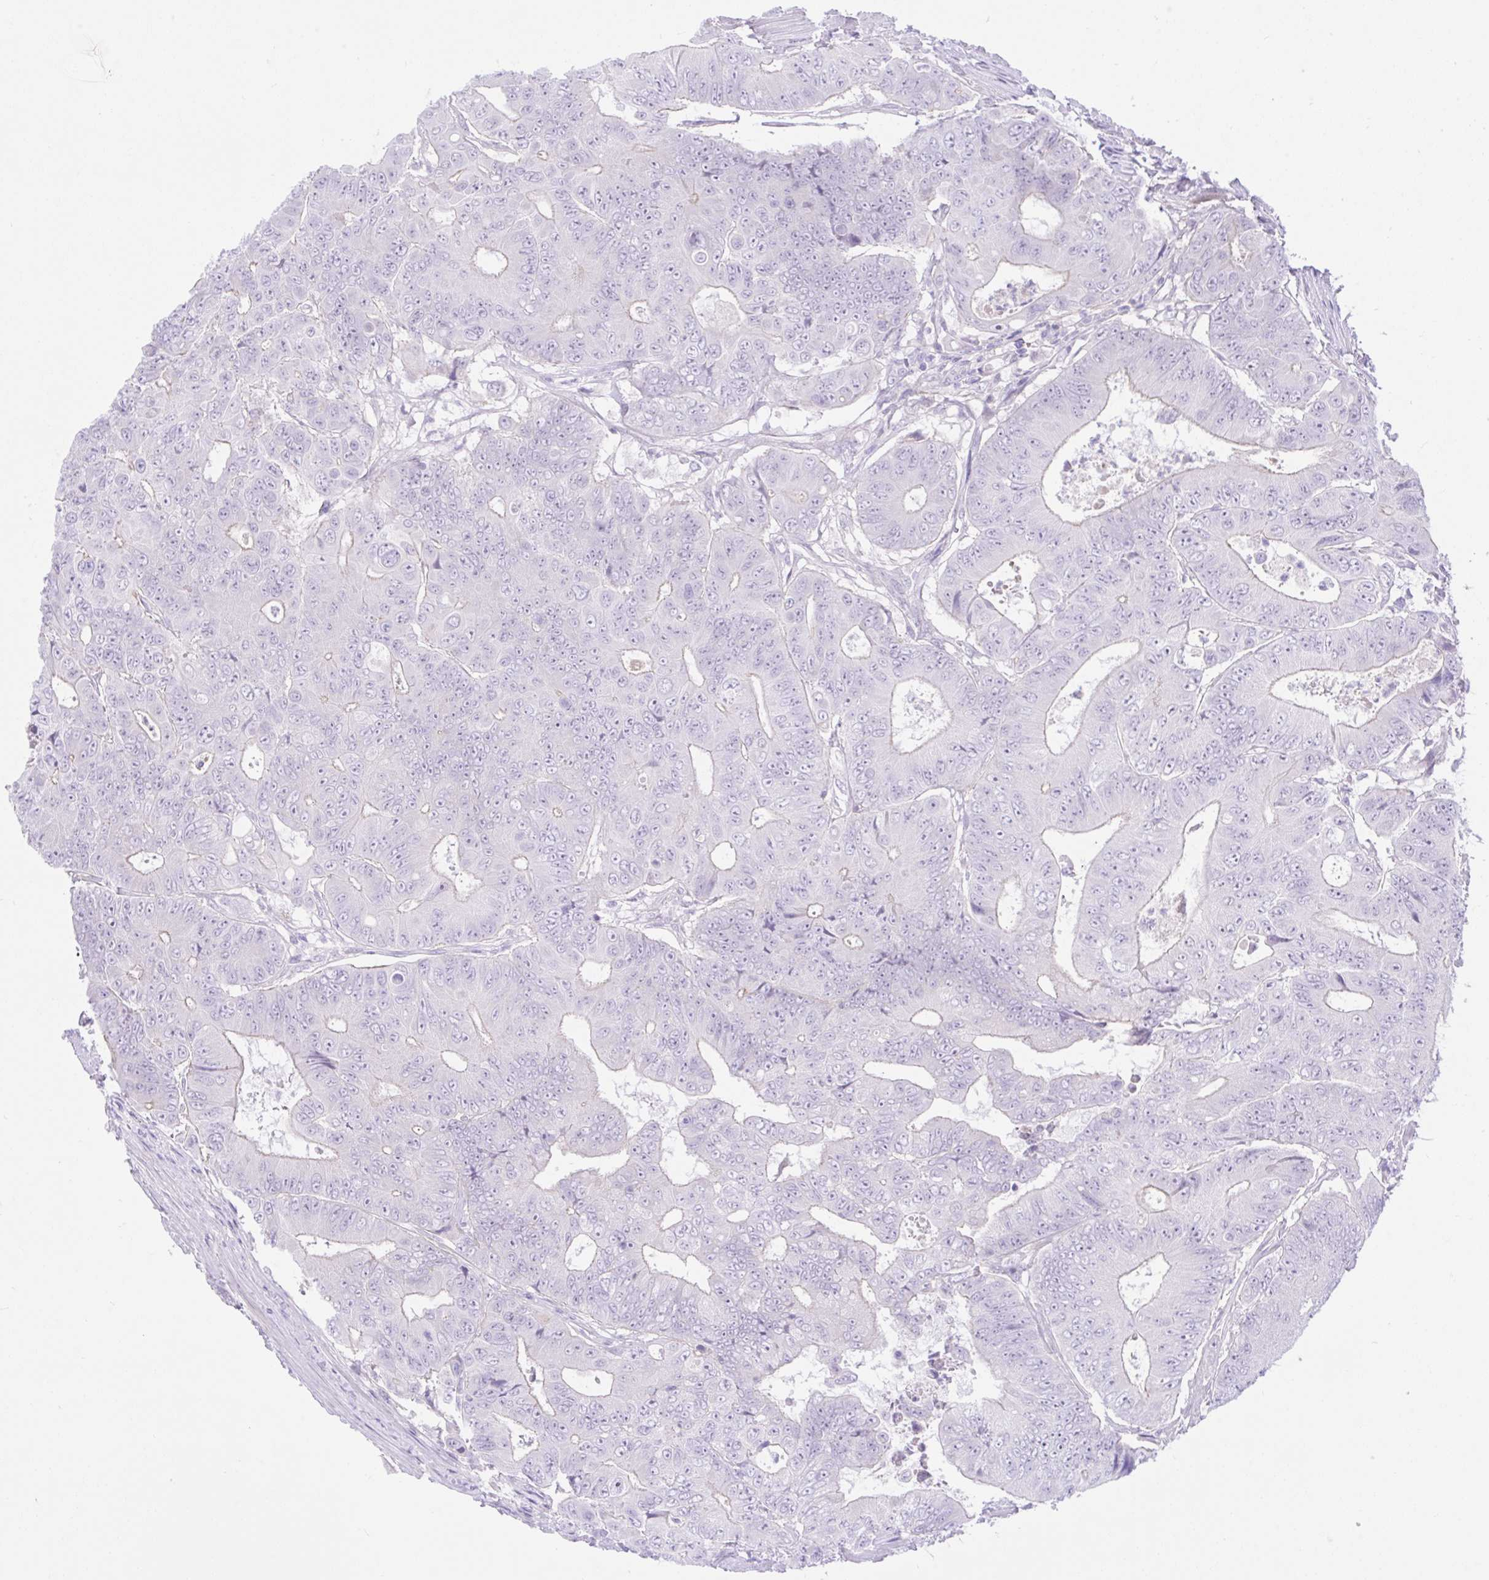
{"staining": {"intensity": "negative", "quantity": "none", "location": "none"}, "tissue": "colorectal cancer", "cell_type": "Tumor cells", "image_type": "cancer", "snomed": [{"axis": "morphology", "description": "Adenocarcinoma, NOS"}, {"axis": "topography", "description": "Colon"}], "caption": "IHC histopathology image of human colorectal cancer (adenocarcinoma) stained for a protein (brown), which exhibits no staining in tumor cells.", "gene": "ZNF101", "patient": {"sex": "female", "age": 48}}